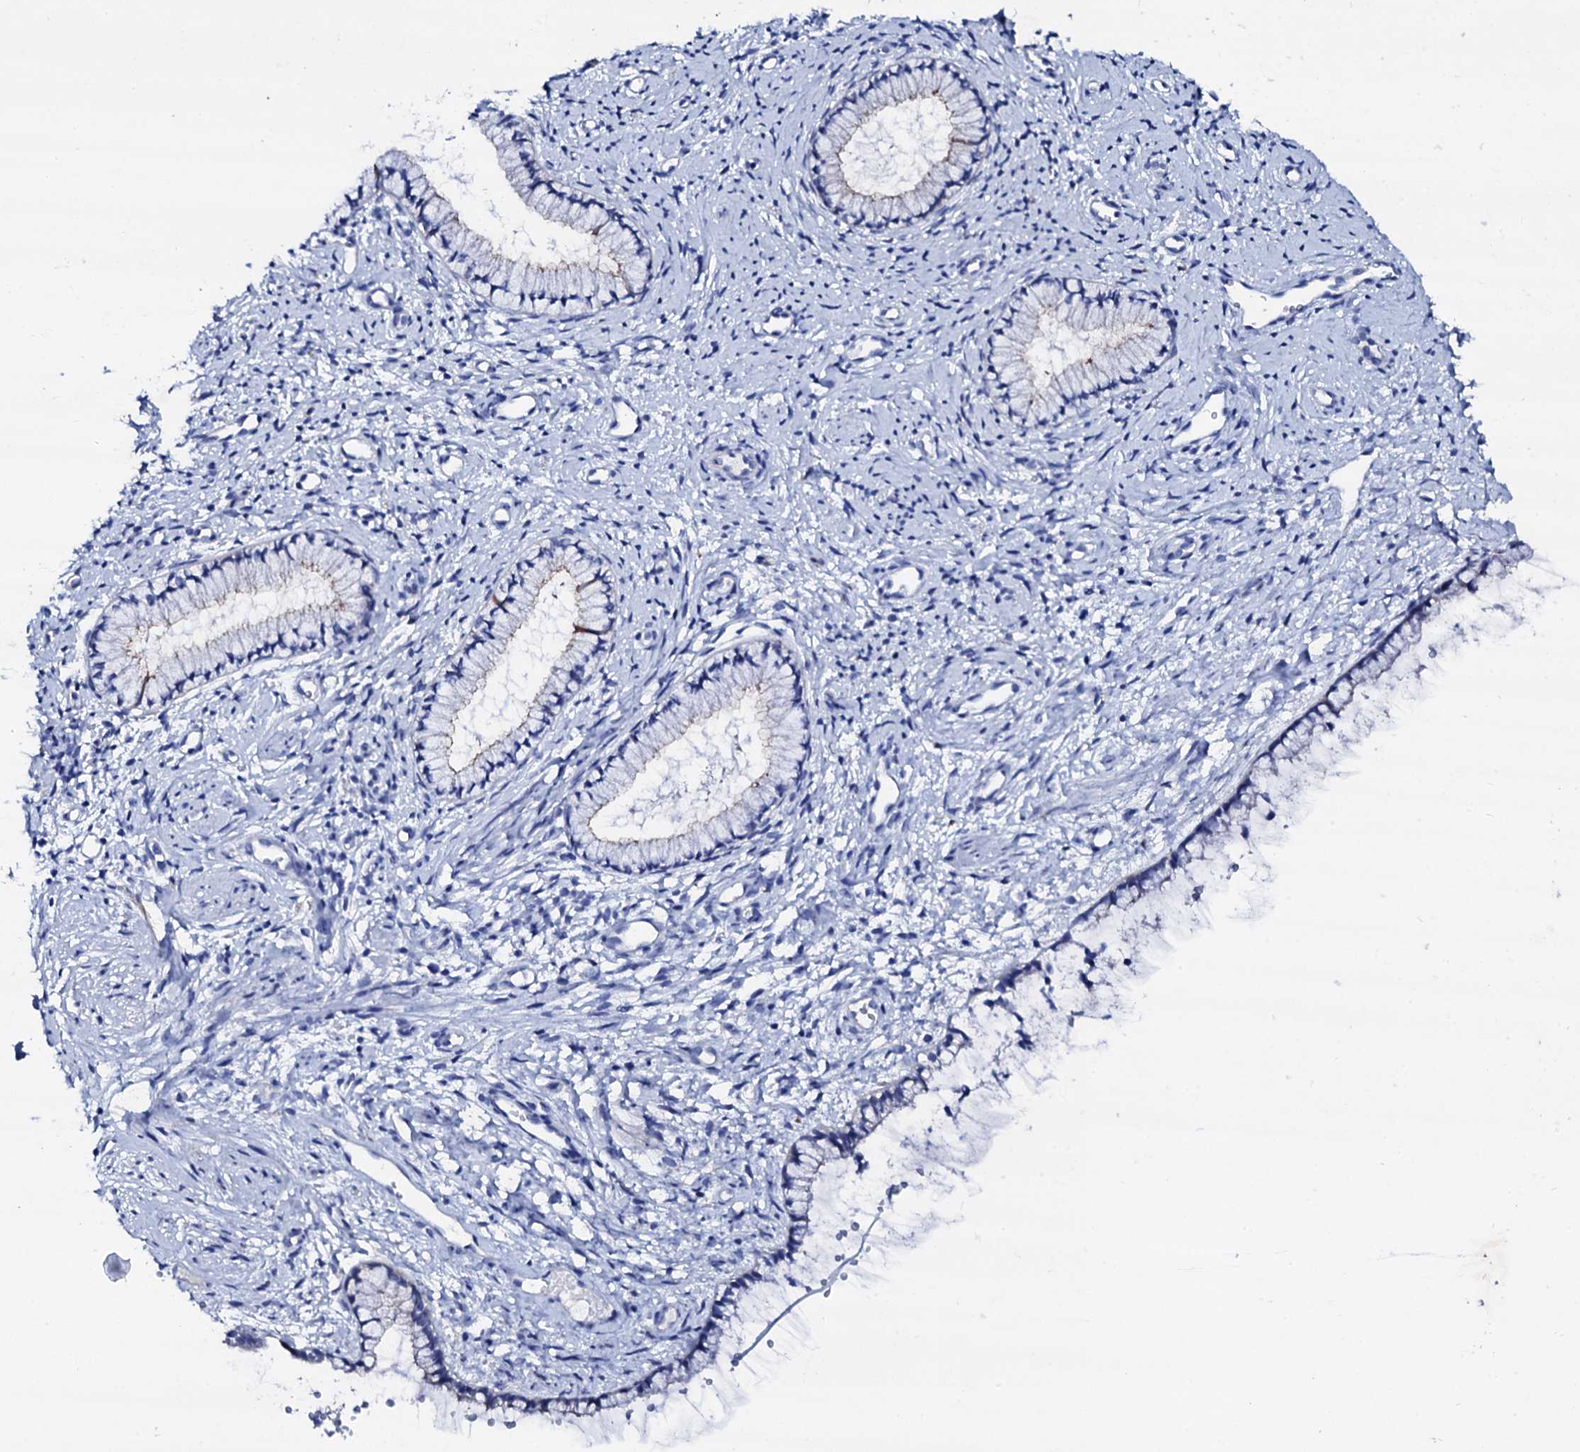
{"staining": {"intensity": "weak", "quantity": "25%-75%", "location": "cytoplasmic/membranous"}, "tissue": "cervix", "cell_type": "Glandular cells", "image_type": "normal", "snomed": [{"axis": "morphology", "description": "Normal tissue, NOS"}, {"axis": "topography", "description": "Cervix"}], "caption": "This micrograph displays immunohistochemistry staining of unremarkable human cervix, with low weak cytoplasmic/membranous expression in about 25%-75% of glandular cells.", "gene": "TRDN", "patient": {"sex": "female", "age": 57}}